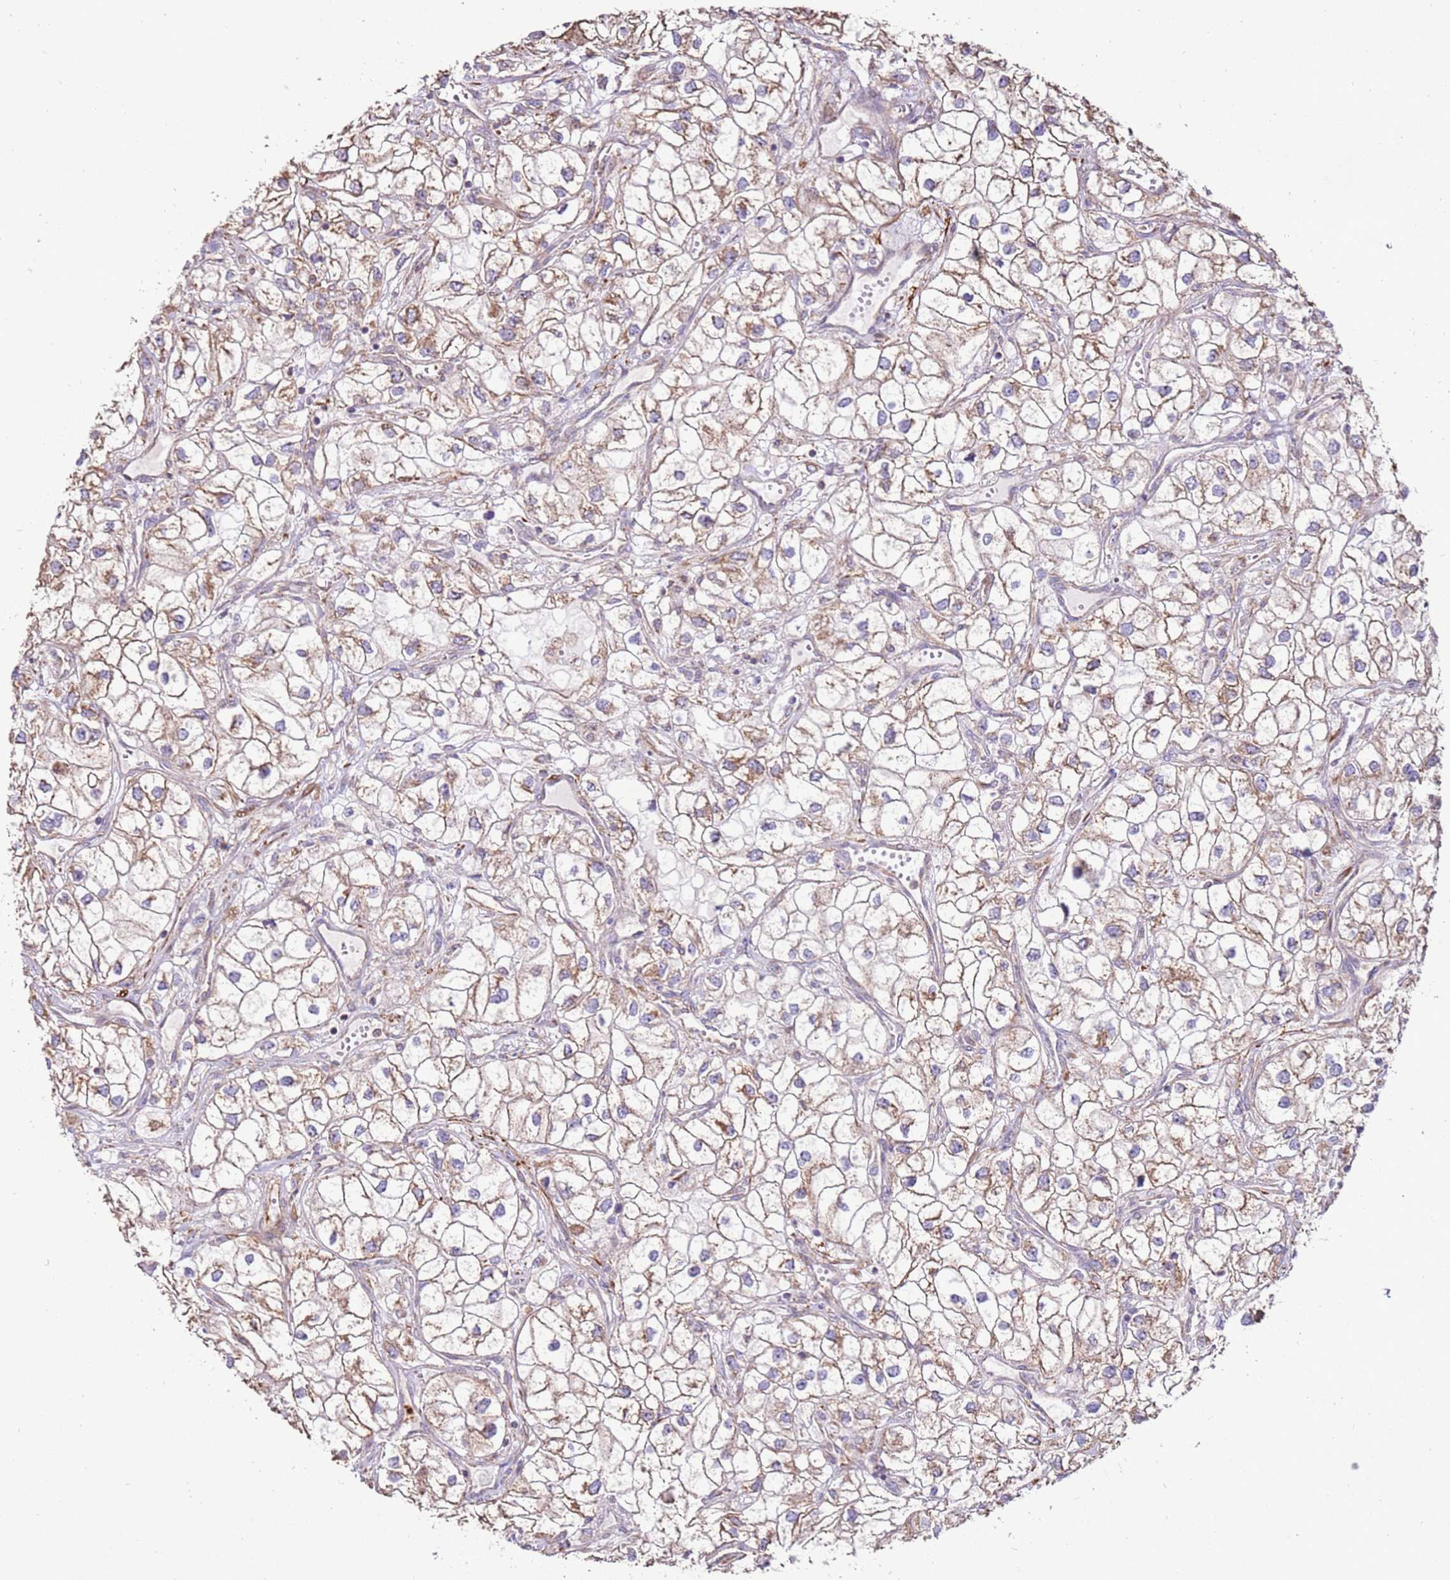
{"staining": {"intensity": "negative", "quantity": "none", "location": "none"}, "tissue": "renal cancer", "cell_type": "Tumor cells", "image_type": "cancer", "snomed": [{"axis": "morphology", "description": "Adenocarcinoma, NOS"}, {"axis": "topography", "description": "Kidney"}], "caption": "Immunohistochemical staining of human renal adenocarcinoma reveals no significant positivity in tumor cells.", "gene": "DDX59", "patient": {"sex": "male", "age": 59}}